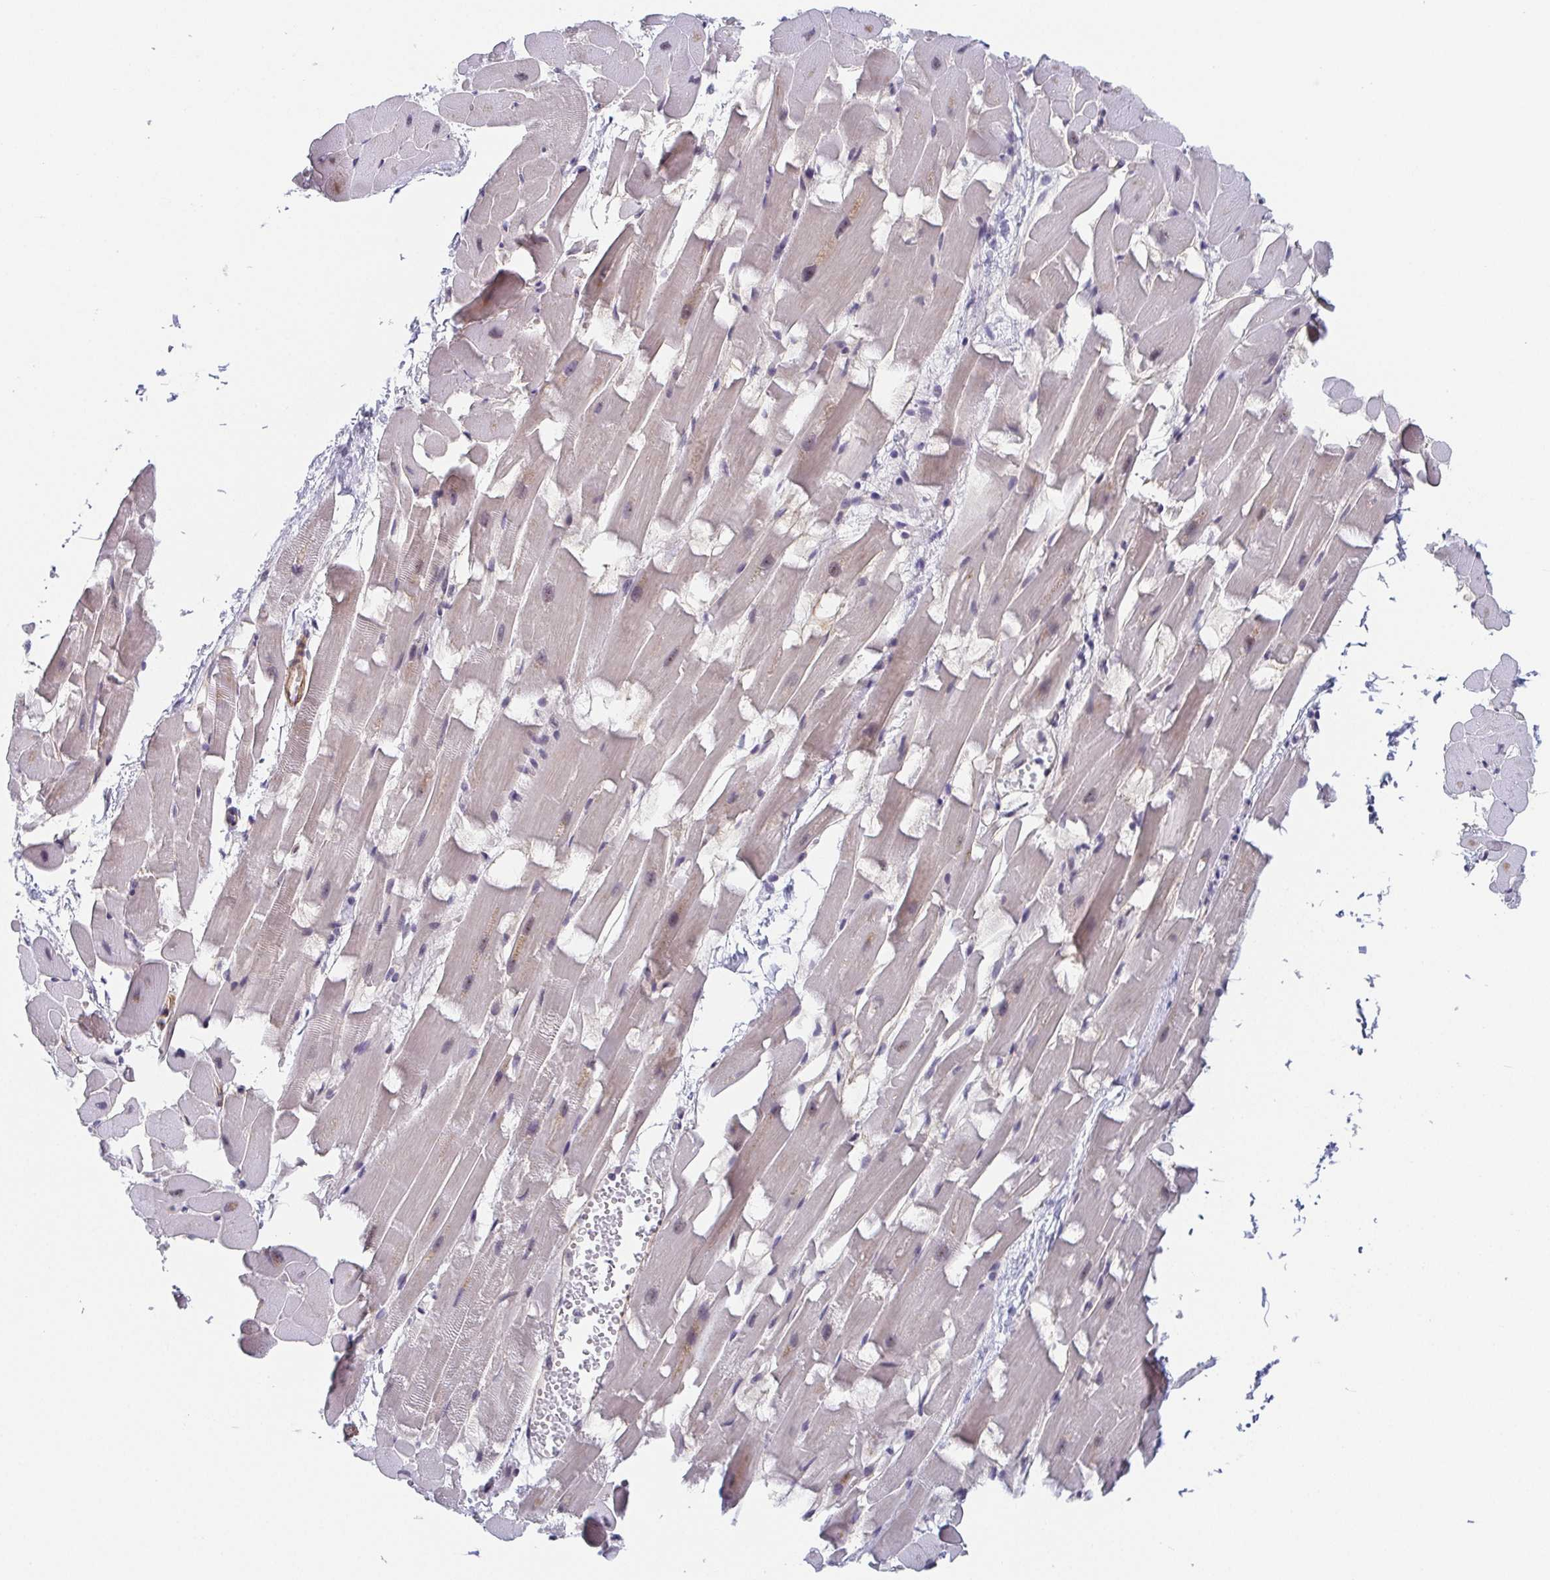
{"staining": {"intensity": "weak", "quantity": "25%-75%", "location": "cytoplasmic/membranous"}, "tissue": "heart muscle", "cell_type": "Cardiomyocytes", "image_type": "normal", "snomed": [{"axis": "morphology", "description": "Normal tissue, NOS"}, {"axis": "topography", "description": "Heart"}], "caption": "Protein expression by IHC displays weak cytoplasmic/membranous staining in about 25%-75% of cardiomyocytes in normal heart muscle. Ihc stains the protein in brown and the nuclei are stained blue.", "gene": "EXOSC7", "patient": {"sex": "male", "age": 37}}